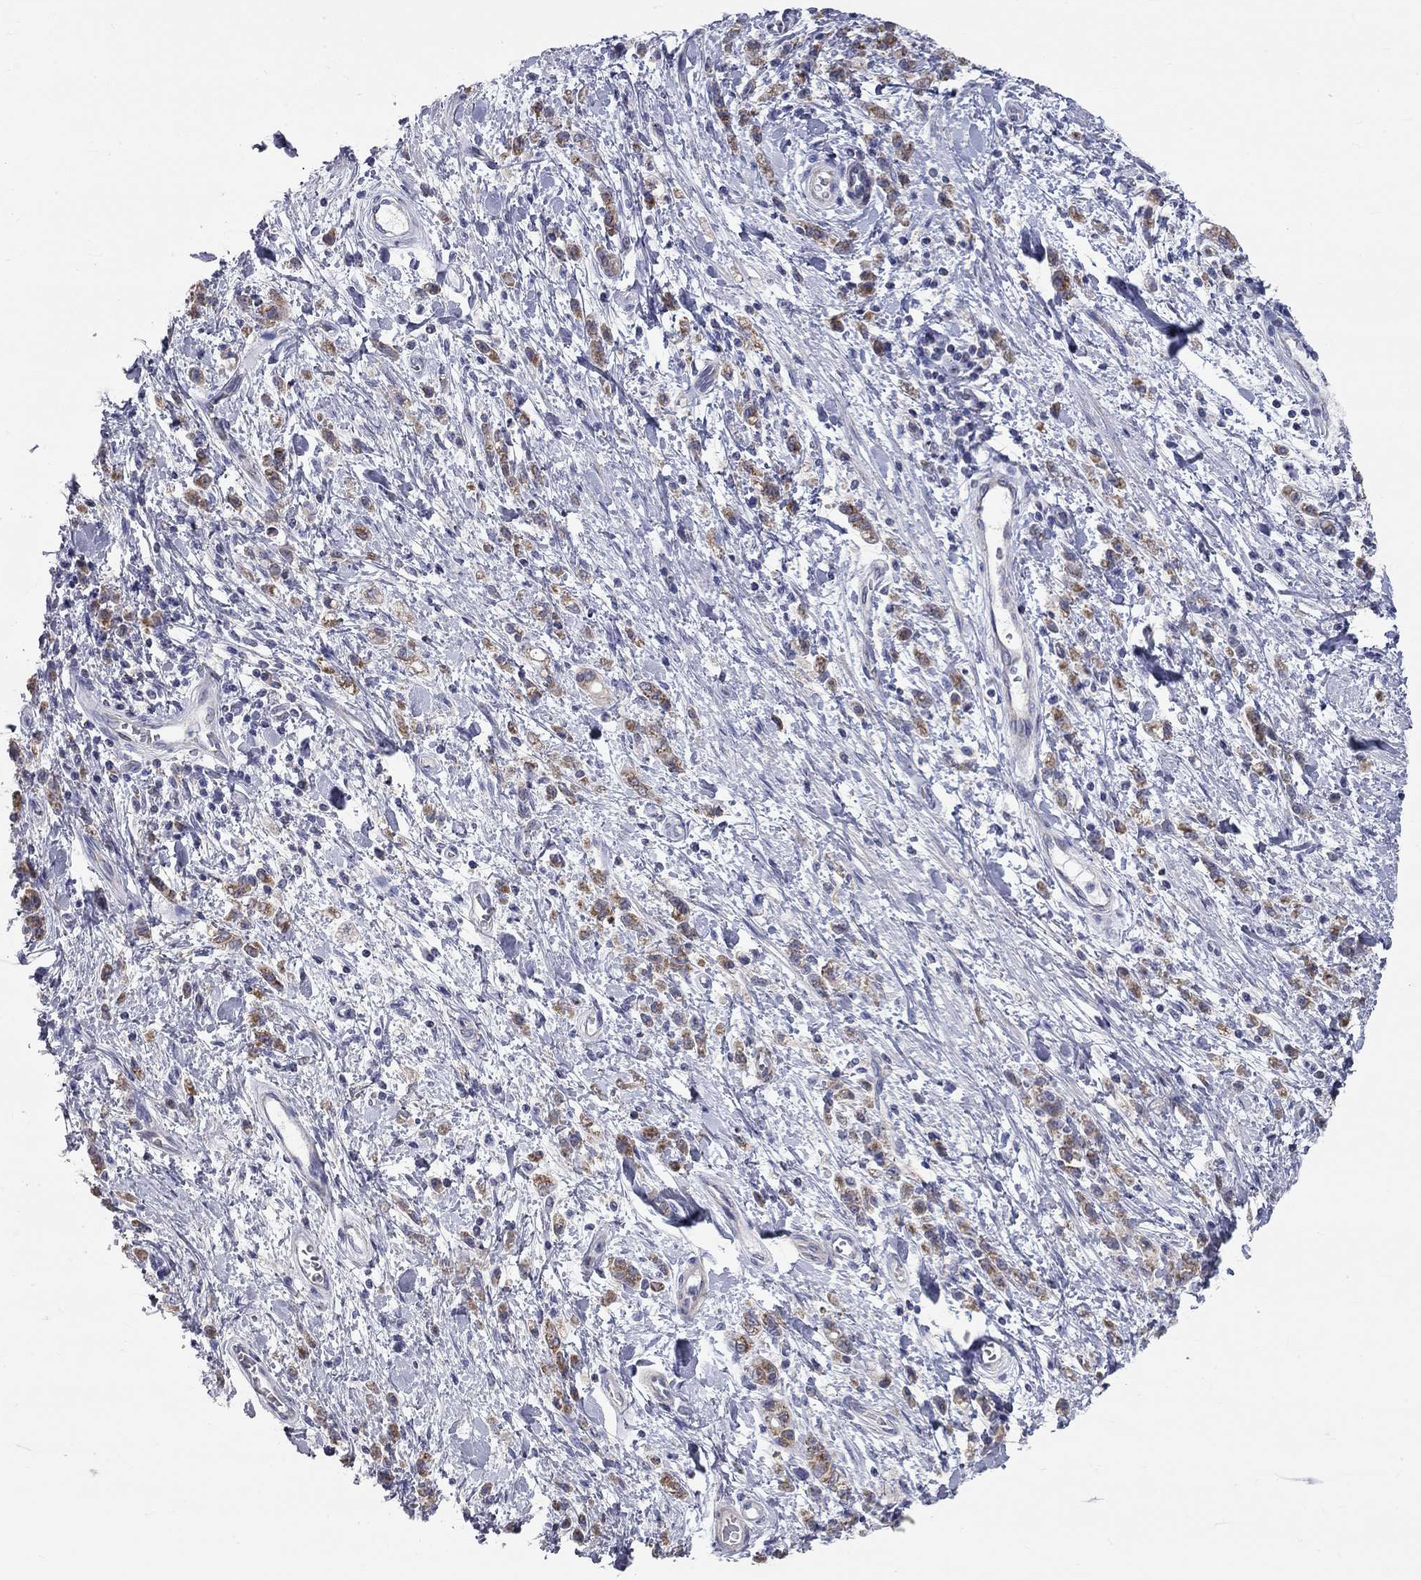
{"staining": {"intensity": "moderate", "quantity": ">75%", "location": "cytoplasmic/membranous"}, "tissue": "stomach cancer", "cell_type": "Tumor cells", "image_type": "cancer", "snomed": [{"axis": "morphology", "description": "Adenocarcinoma, NOS"}, {"axis": "topography", "description": "Stomach"}], "caption": "Protein expression analysis of human stomach adenocarcinoma reveals moderate cytoplasmic/membranous positivity in about >75% of tumor cells. (DAB = brown stain, brightfield microscopy at high magnification).", "gene": "CFAP161", "patient": {"sex": "male", "age": 77}}